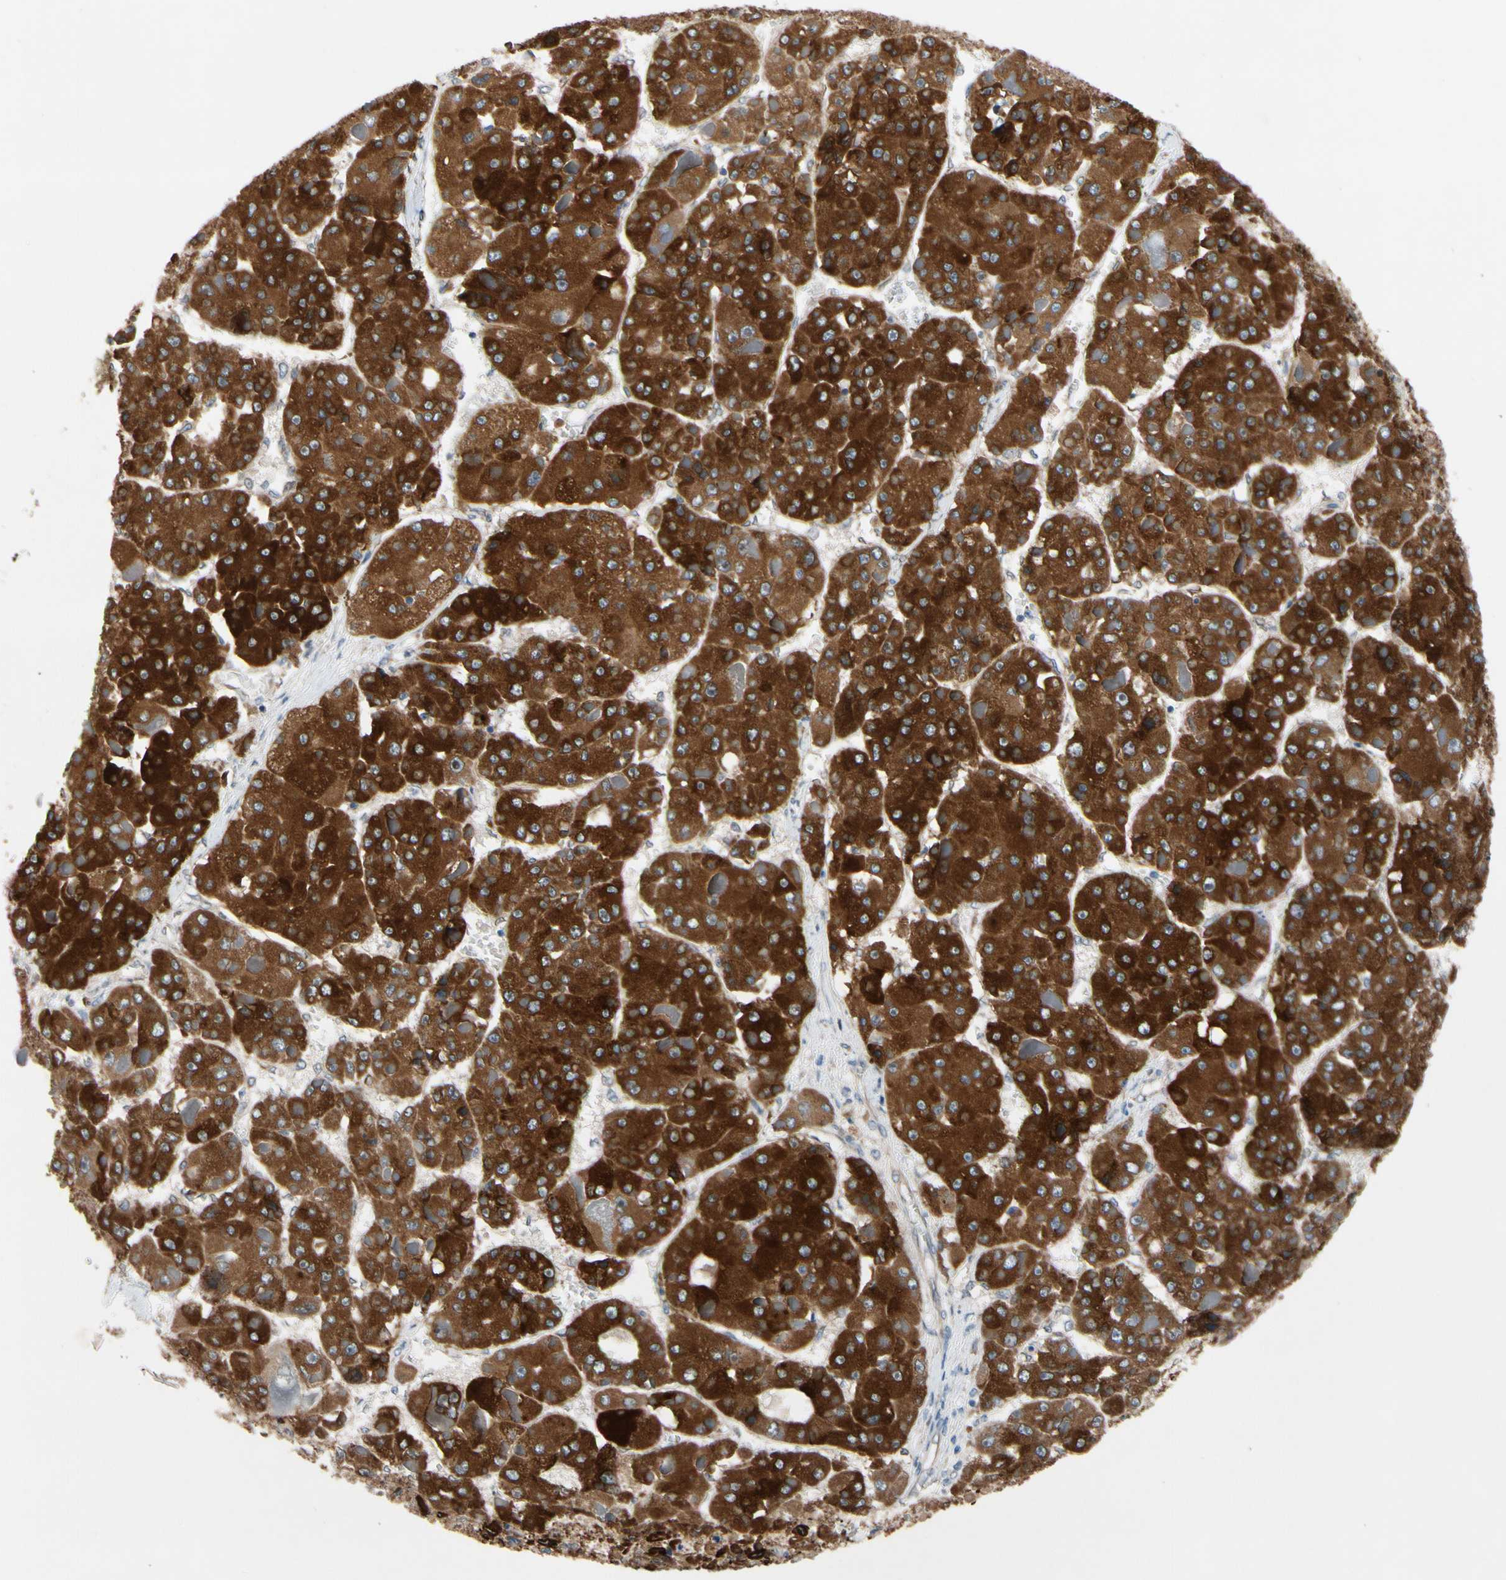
{"staining": {"intensity": "strong", "quantity": ">75%", "location": "cytoplasmic/membranous"}, "tissue": "liver cancer", "cell_type": "Tumor cells", "image_type": "cancer", "snomed": [{"axis": "morphology", "description": "Carcinoma, Hepatocellular, NOS"}, {"axis": "topography", "description": "Liver"}], "caption": "A high amount of strong cytoplasmic/membranous positivity is appreciated in approximately >75% of tumor cells in hepatocellular carcinoma (liver) tissue. Immunohistochemistry stains the protein of interest in brown and the nuclei are stained blue.", "gene": "PRXL2A", "patient": {"sex": "female", "age": 73}}